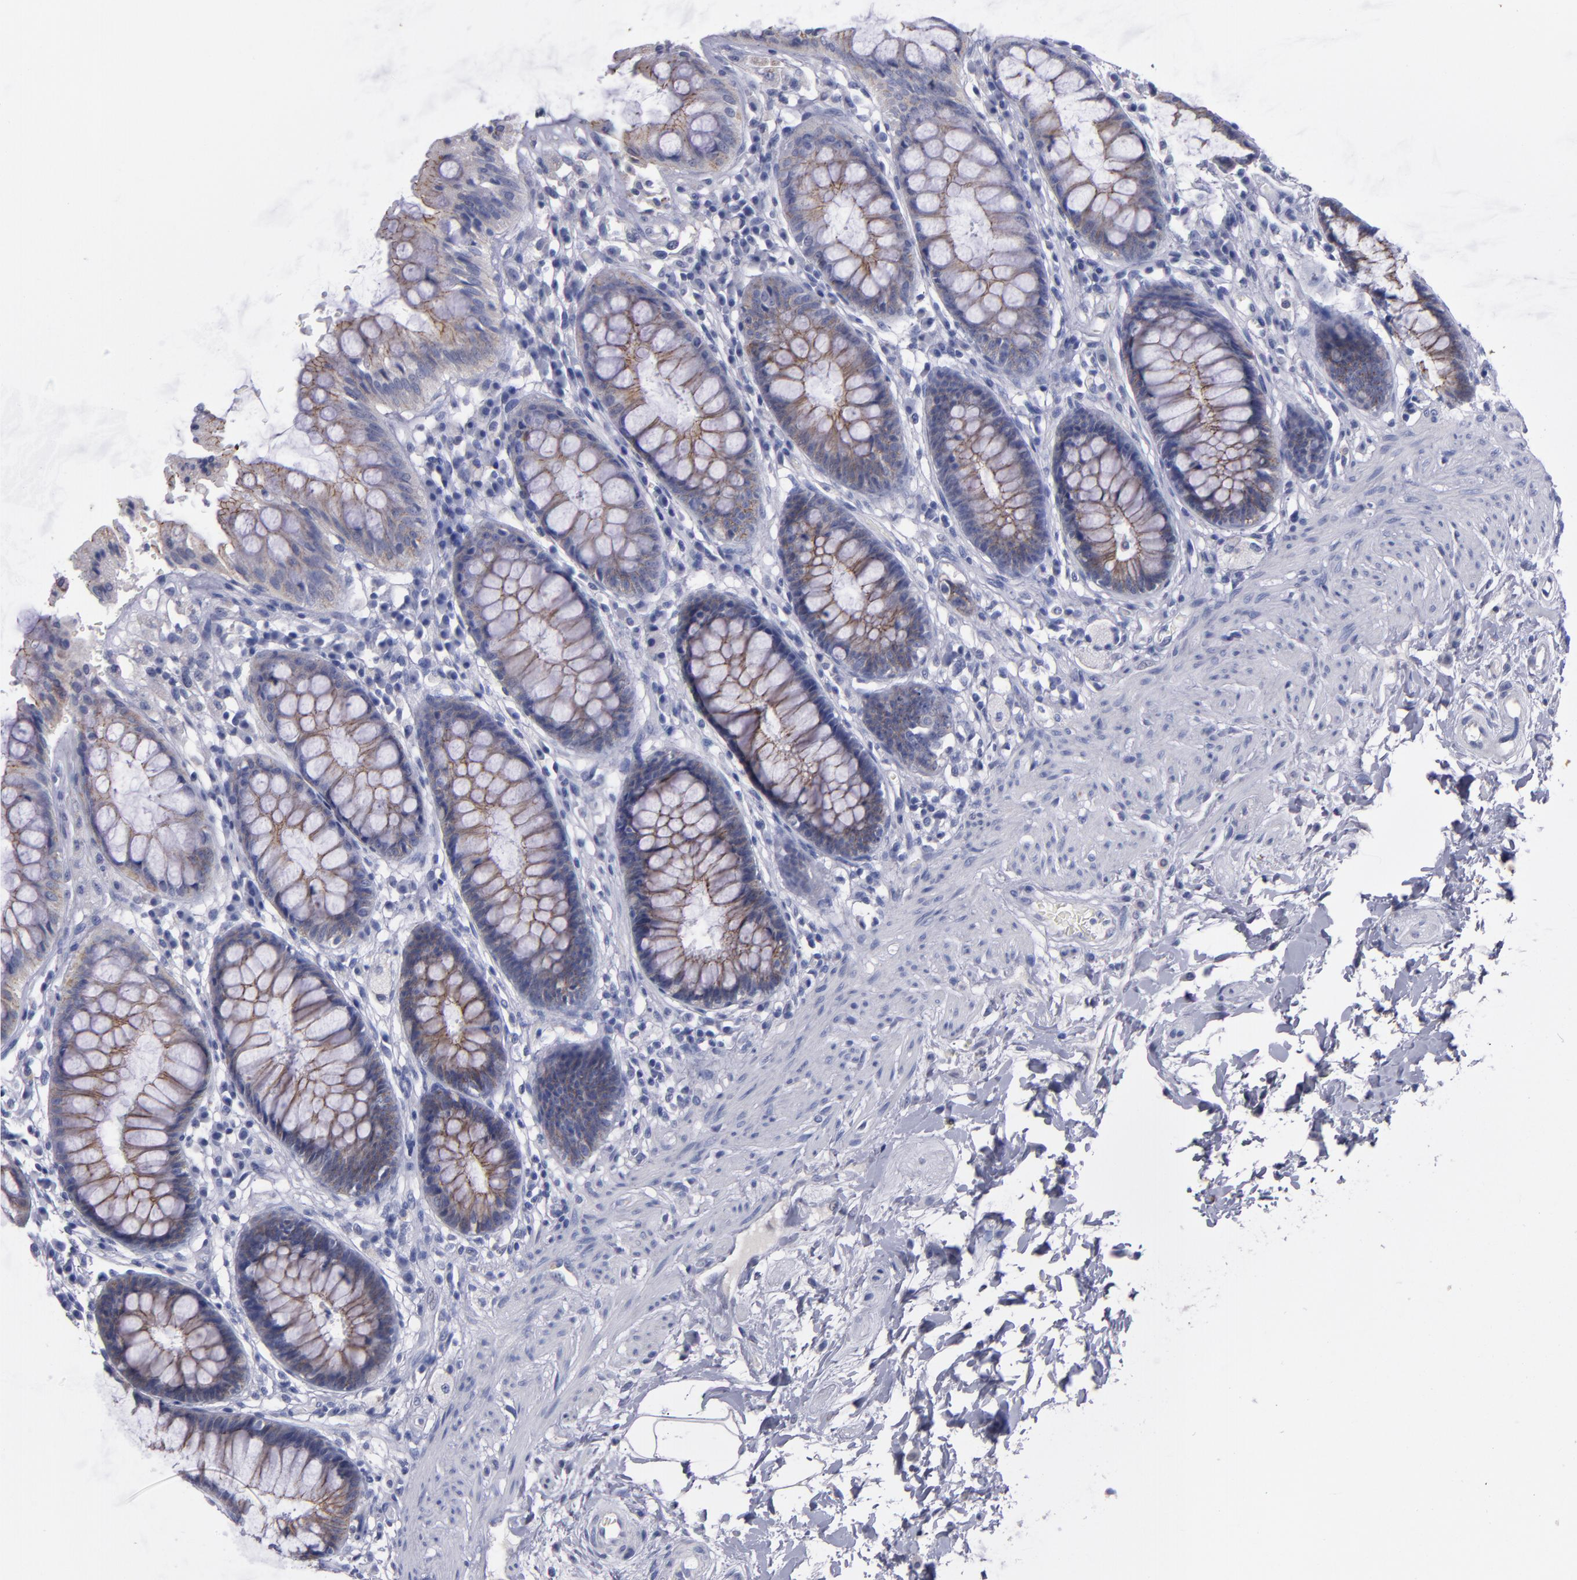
{"staining": {"intensity": "weak", "quantity": ">75%", "location": "cytoplasmic/membranous"}, "tissue": "rectum", "cell_type": "Glandular cells", "image_type": "normal", "snomed": [{"axis": "morphology", "description": "Normal tissue, NOS"}, {"axis": "topography", "description": "Rectum"}], "caption": "This photomicrograph shows immunohistochemistry (IHC) staining of benign rectum, with low weak cytoplasmic/membranous positivity in about >75% of glandular cells.", "gene": "CDH3", "patient": {"sex": "female", "age": 46}}